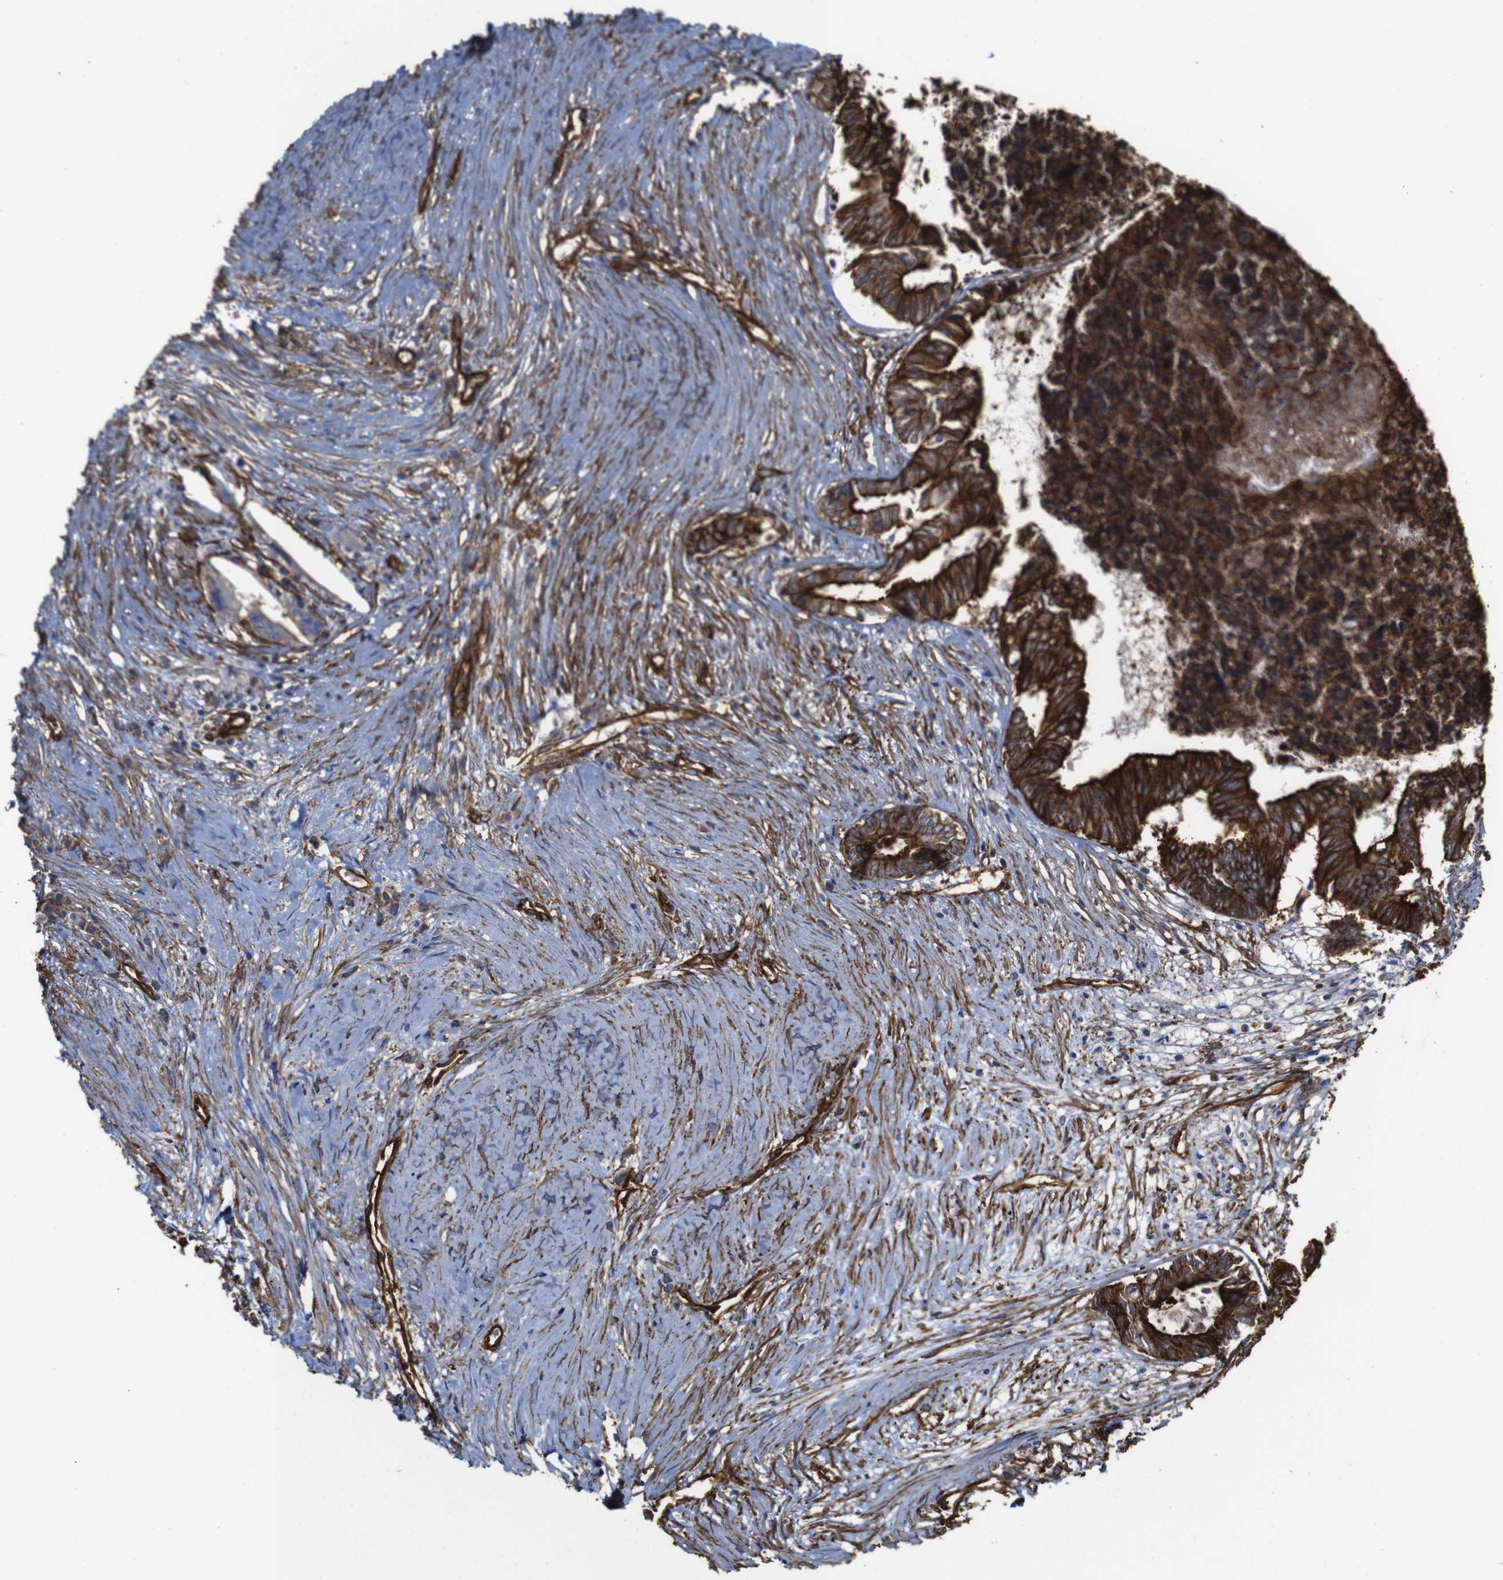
{"staining": {"intensity": "strong", "quantity": ">75%", "location": "cytoplasmic/membranous"}, "tissue": "colorectal cancer", "cell_type": "Tumor cells", "image_type": "cancer", "snomed": [{"axis": "morphology", "description": "Adenocarcinoma, NOS"}, {"axis": "topography", "description": "Rectum"}], "caption": "Brown immunohistochemical staining in colorectal cancer demonstrates strong cytoplasmic/membranous expression in about >75% of tumor cells.", "gene": "SPTBN1", "patient": {"sex": "male", "age": 63}}